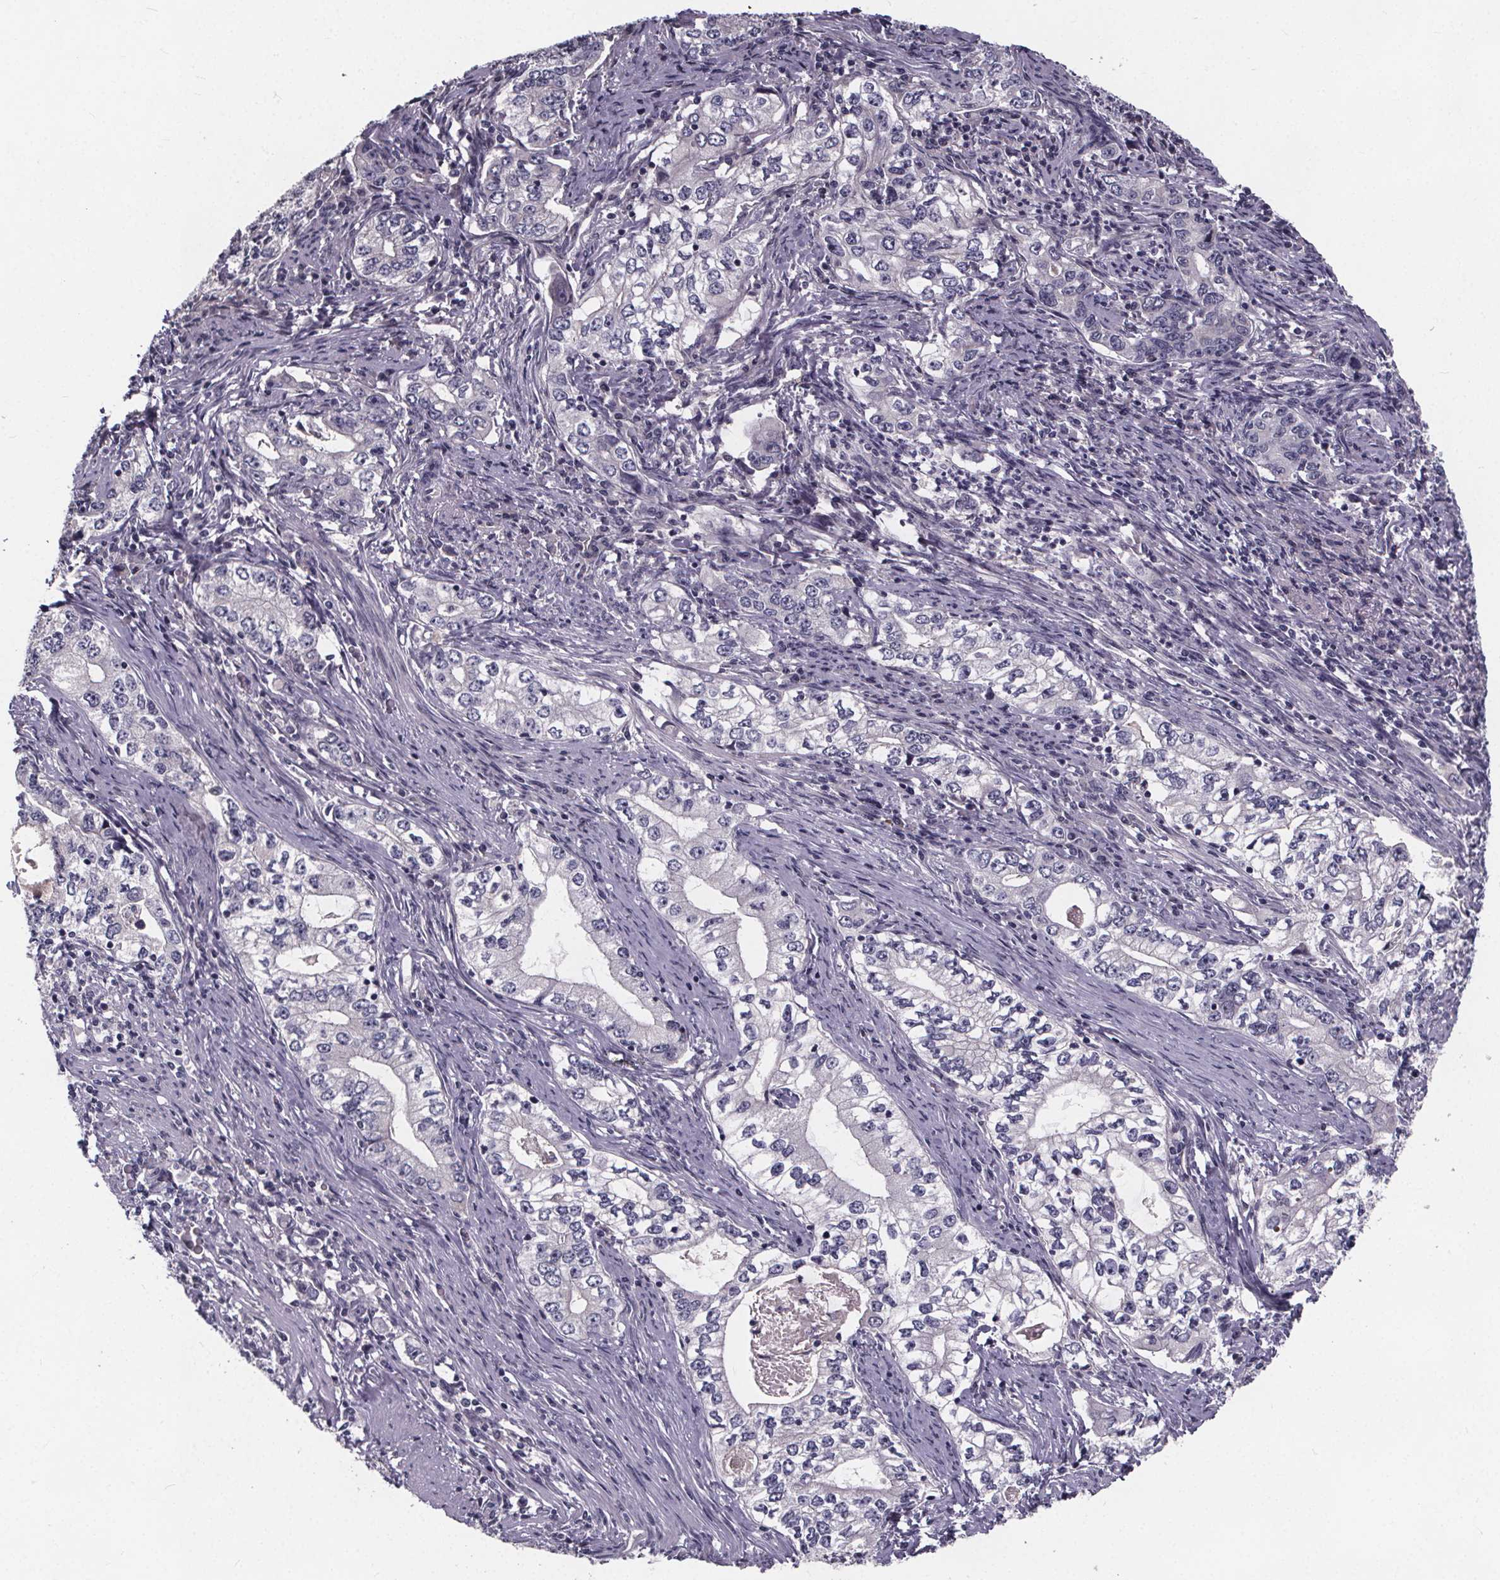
{"staining": {"intensity": "negative", "quantity": "none", "location": "none"}, "tissue": "stomach cancer", "cell_type": "Tumor cells", "image_type": "cancer", "snomed": [{"axis": "morphology", "description": "Adenocarcinoma, NOS"}, {"axis": "topography", "description": "Stomach, lower"}], "caption": "This is an IHC image of human stomach adenocarcinoma. There is no expression in tumor cells.", "gene": "FAM181B", "patient": {"sex": "female", "age": 72}}